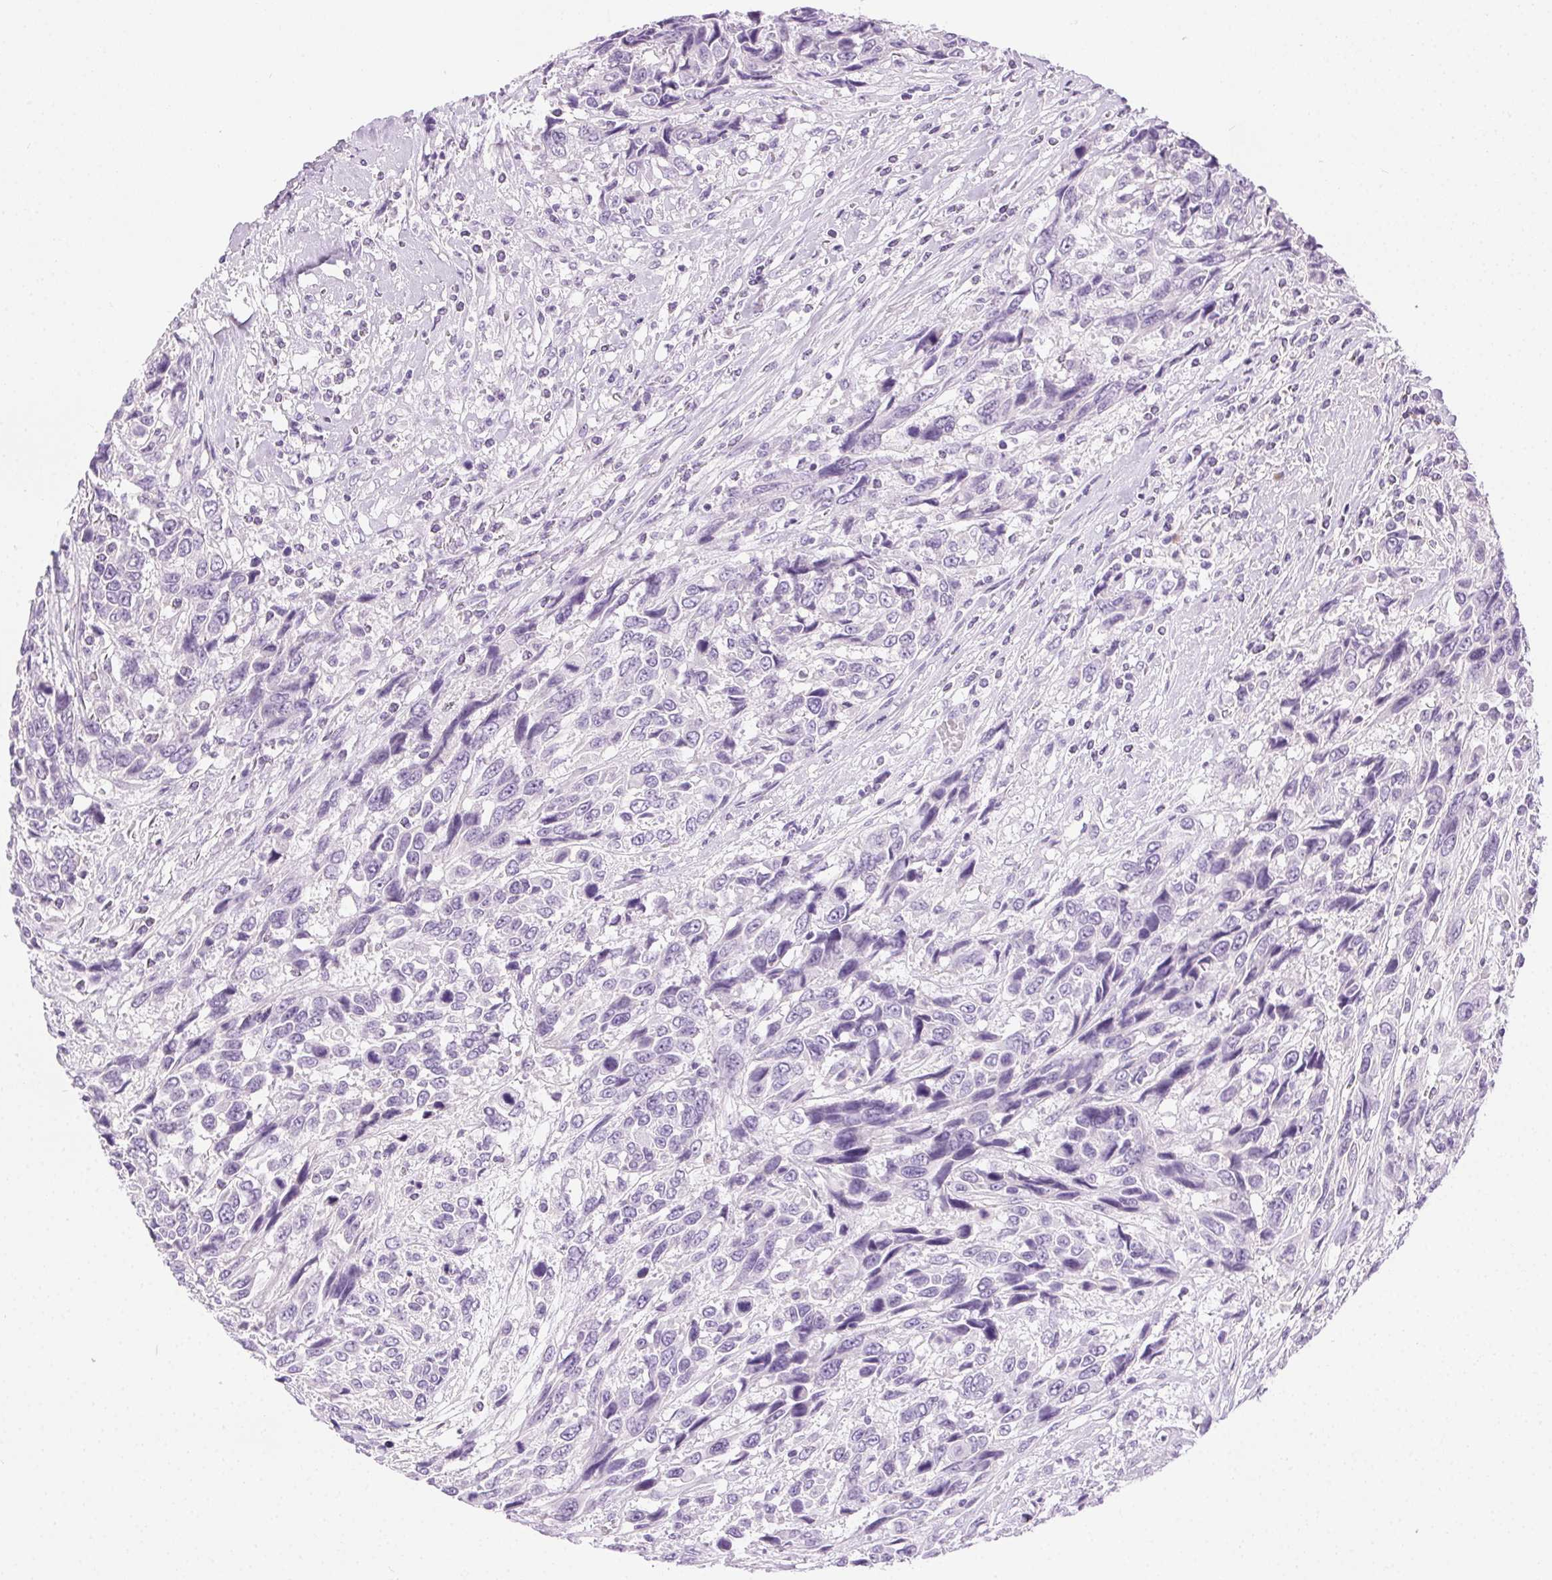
{"staining": {"intensity": "negative", "quantity": "none", "location": "none"}, "tissue": "urothelial cancer", "cell_type": "Tumor cells", "image_type": "cancer", "snomed": [{"axis": "morphology", "description": "Urothelial carcinoma, High grade"}, {"axis": "topography", "description": "Urinary bladder"}], "caption": "Immunohistochemistry (IHC) micrograph of neoplastic tissue: human high-grade urothelial carcinoma stained with DAB (3,3'-diaminobenzidine) demonstrates no significant protein positivity in tumor cells.", "gene": "C20orf85", "patient": {"sex": "female", "age": 70}}